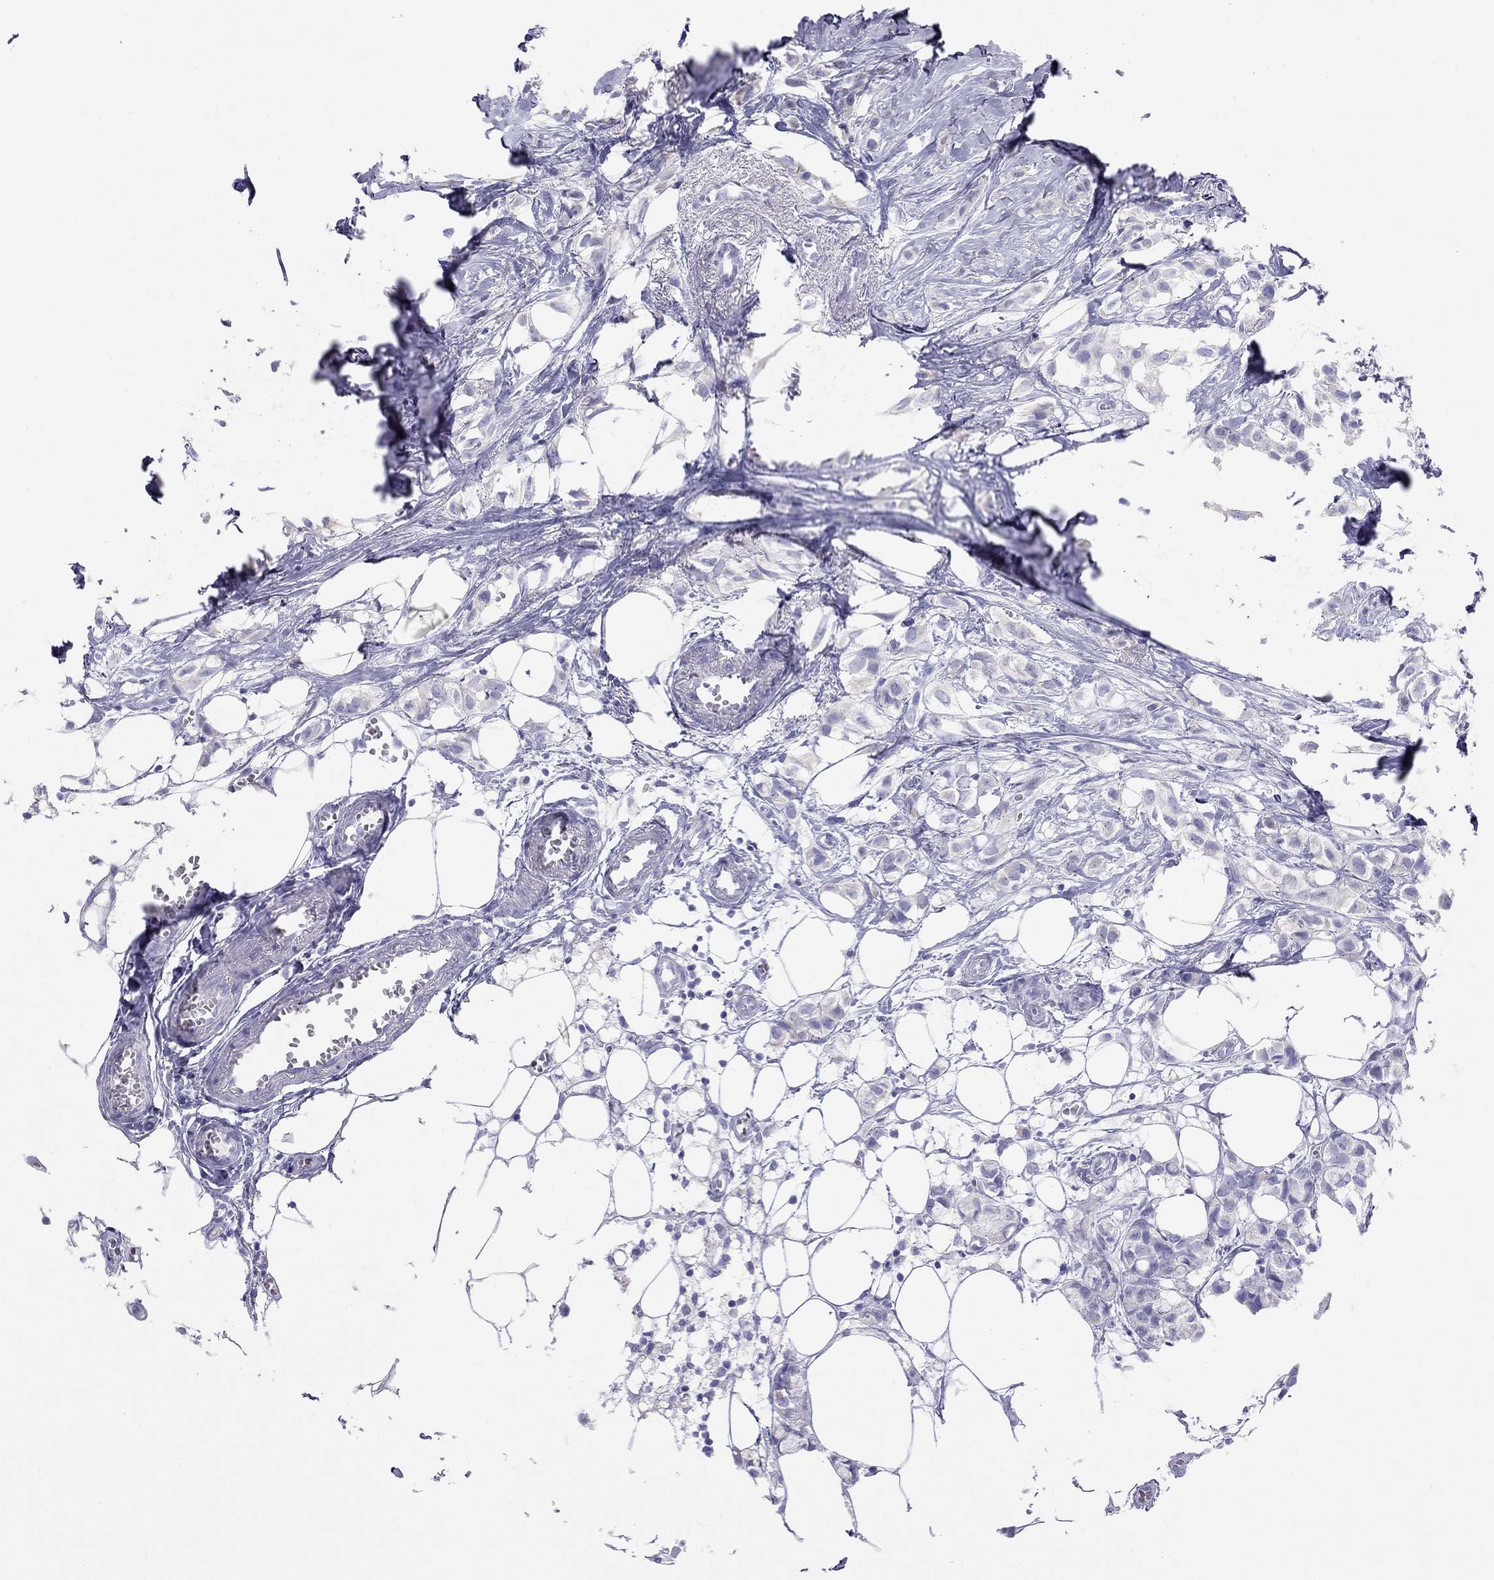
{"staining": {"intensity": "negative", "quantity": "none", "location": "none"}, "tissue": "breast cancer", "cell_type": "Tumor cells", "image_type": "cancer", "snomed": [{"axis": "morphology", "description": "Duct carcinoma"}, {"axis": "topography", "description": "Breast"}], "caption": "Breast invasive ductal carcinoma was stained to show a protein in brown. There is no significant positivity in tumor cells. The staining is performed using DAB (3,3'-diaminobenzidine) brown chromogen with nuclei counter-stained in using hematoxylin.", "gene": "HLA-DQB2", "patient": {"sex": "female", "age": 85}}